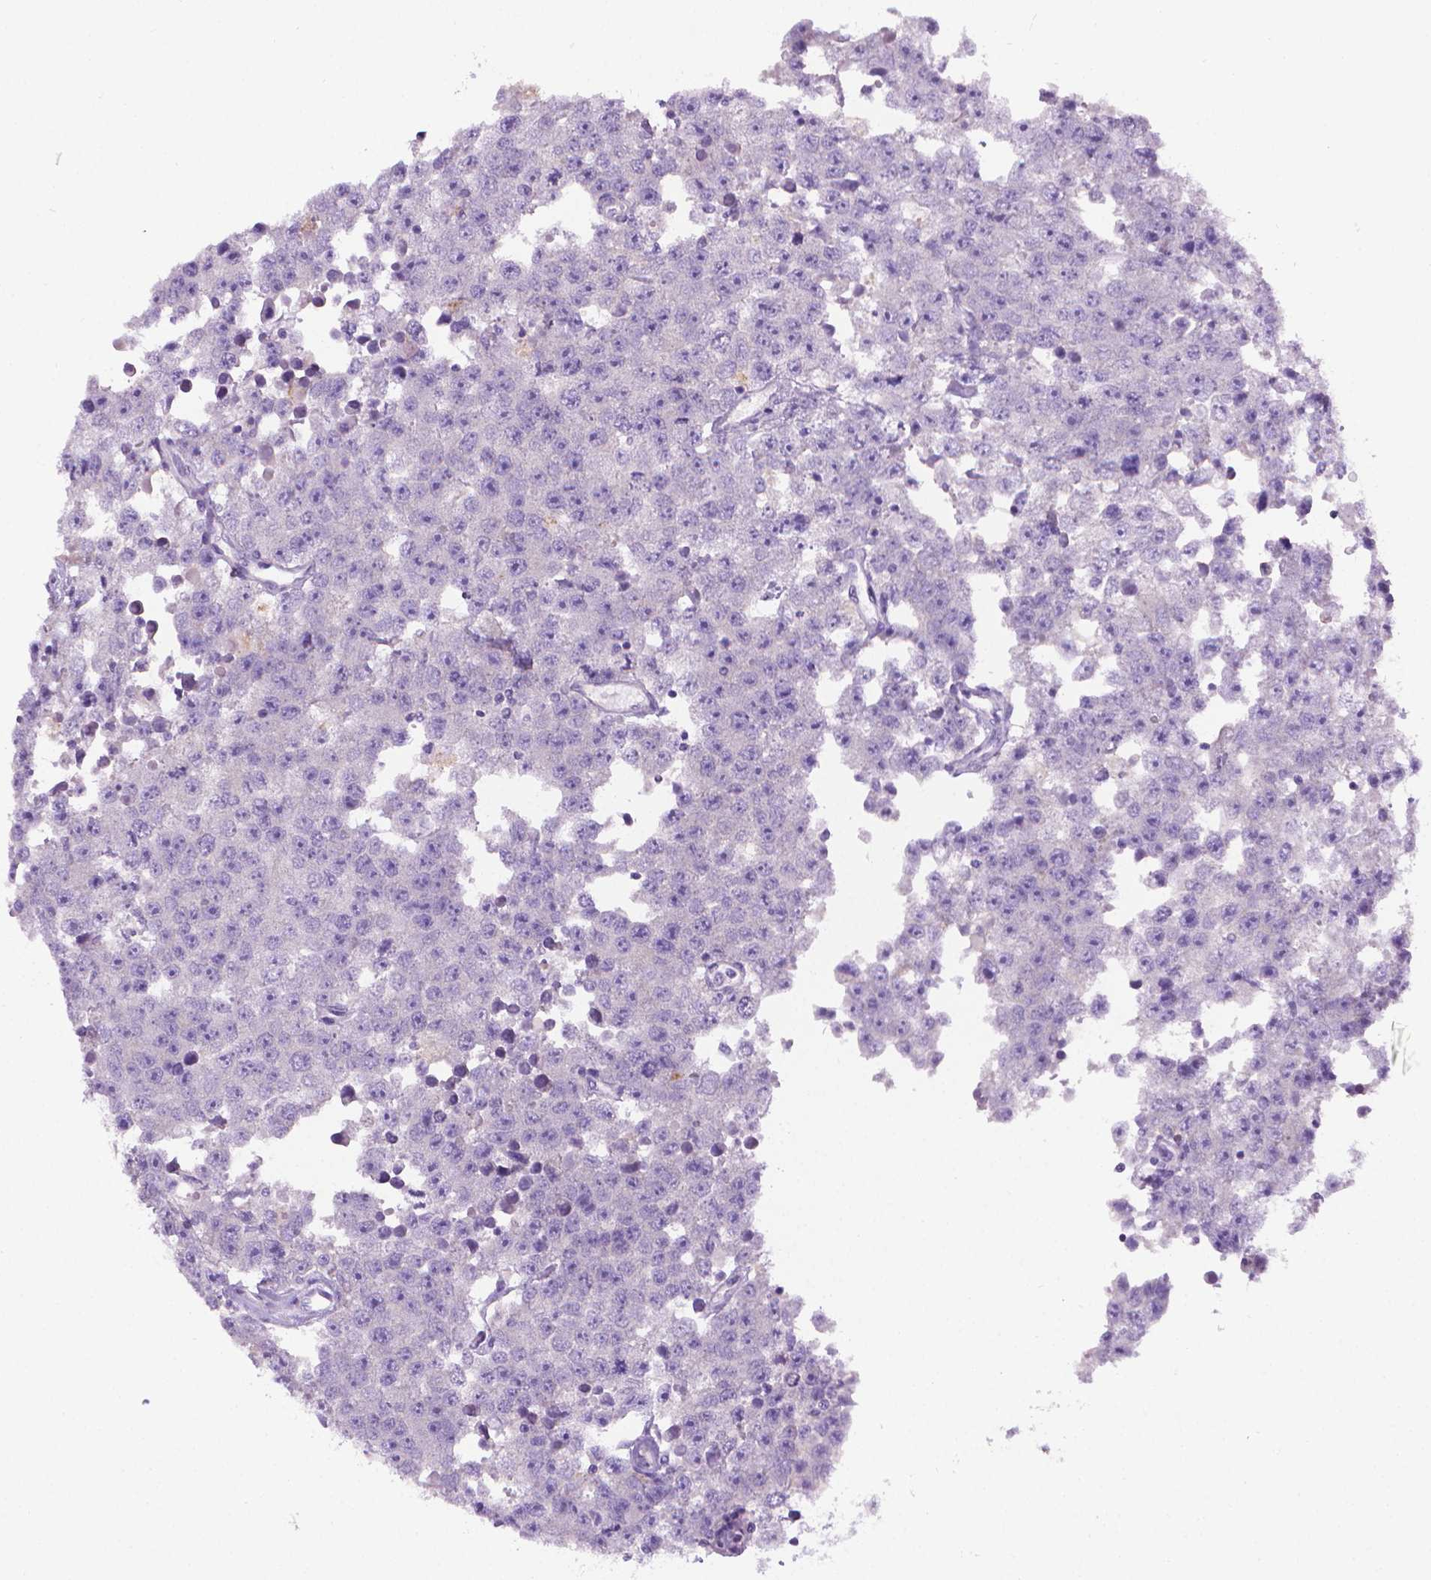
{"staining": {"intensity": "negative", "quantity": "none", "location": "none"}, "tissue": "testis cancer", "cell_type": "Tumor cells", "image_type": "cancer", "snomed": [{"axis": "morphology", "description": "Seminoma, NOS"}, {"axis": "topography", "description": "Testis"}], "caption": "Tumor cells show no significant protein expression in seminoma (testis).", "gene": "FASN", "patient": {"sex": "male", "age": 52}}